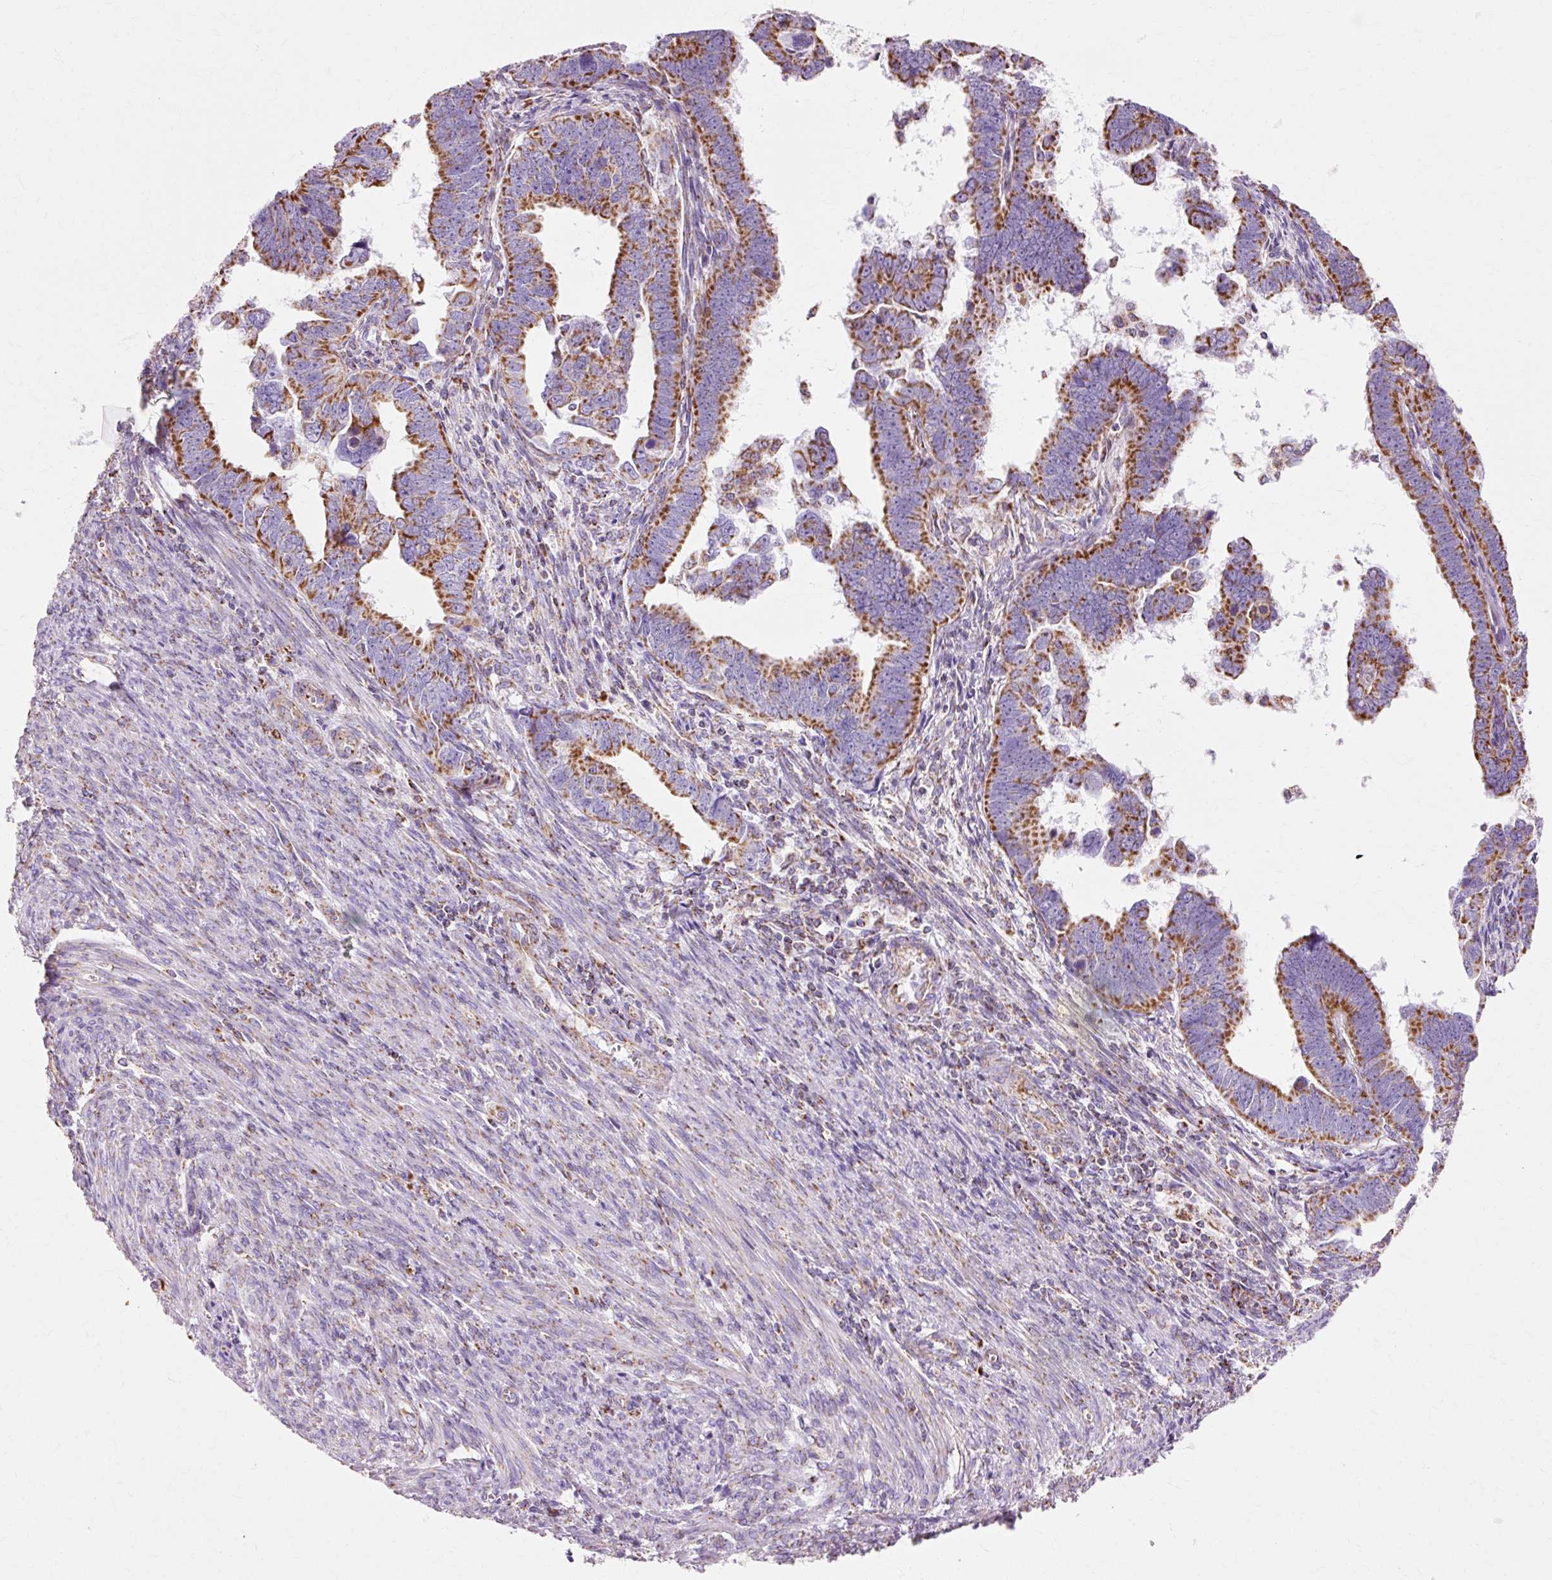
{"staining": {"intensity": "strong", "quantity": ">75%", "location": "cytoplasmic/membranous"}, "tissue": "endometrial cancer", "cell_type": "Tumor cells", "image_type": "cancer", "snomed": [{"axis": "morphology", "description": "Adenocarcinoma, NOS"}, {"axis": "topography", "description": "Endometrium"}], "caption": "Human endometrial adenocarcinoma stained for a protein (brown) reveals strong cytoplasmic/membranous positive positivity in approximately >75% of tumor cells.", "gene": "ATP5PO", "patient": {"sex": "female", "age": 75}}